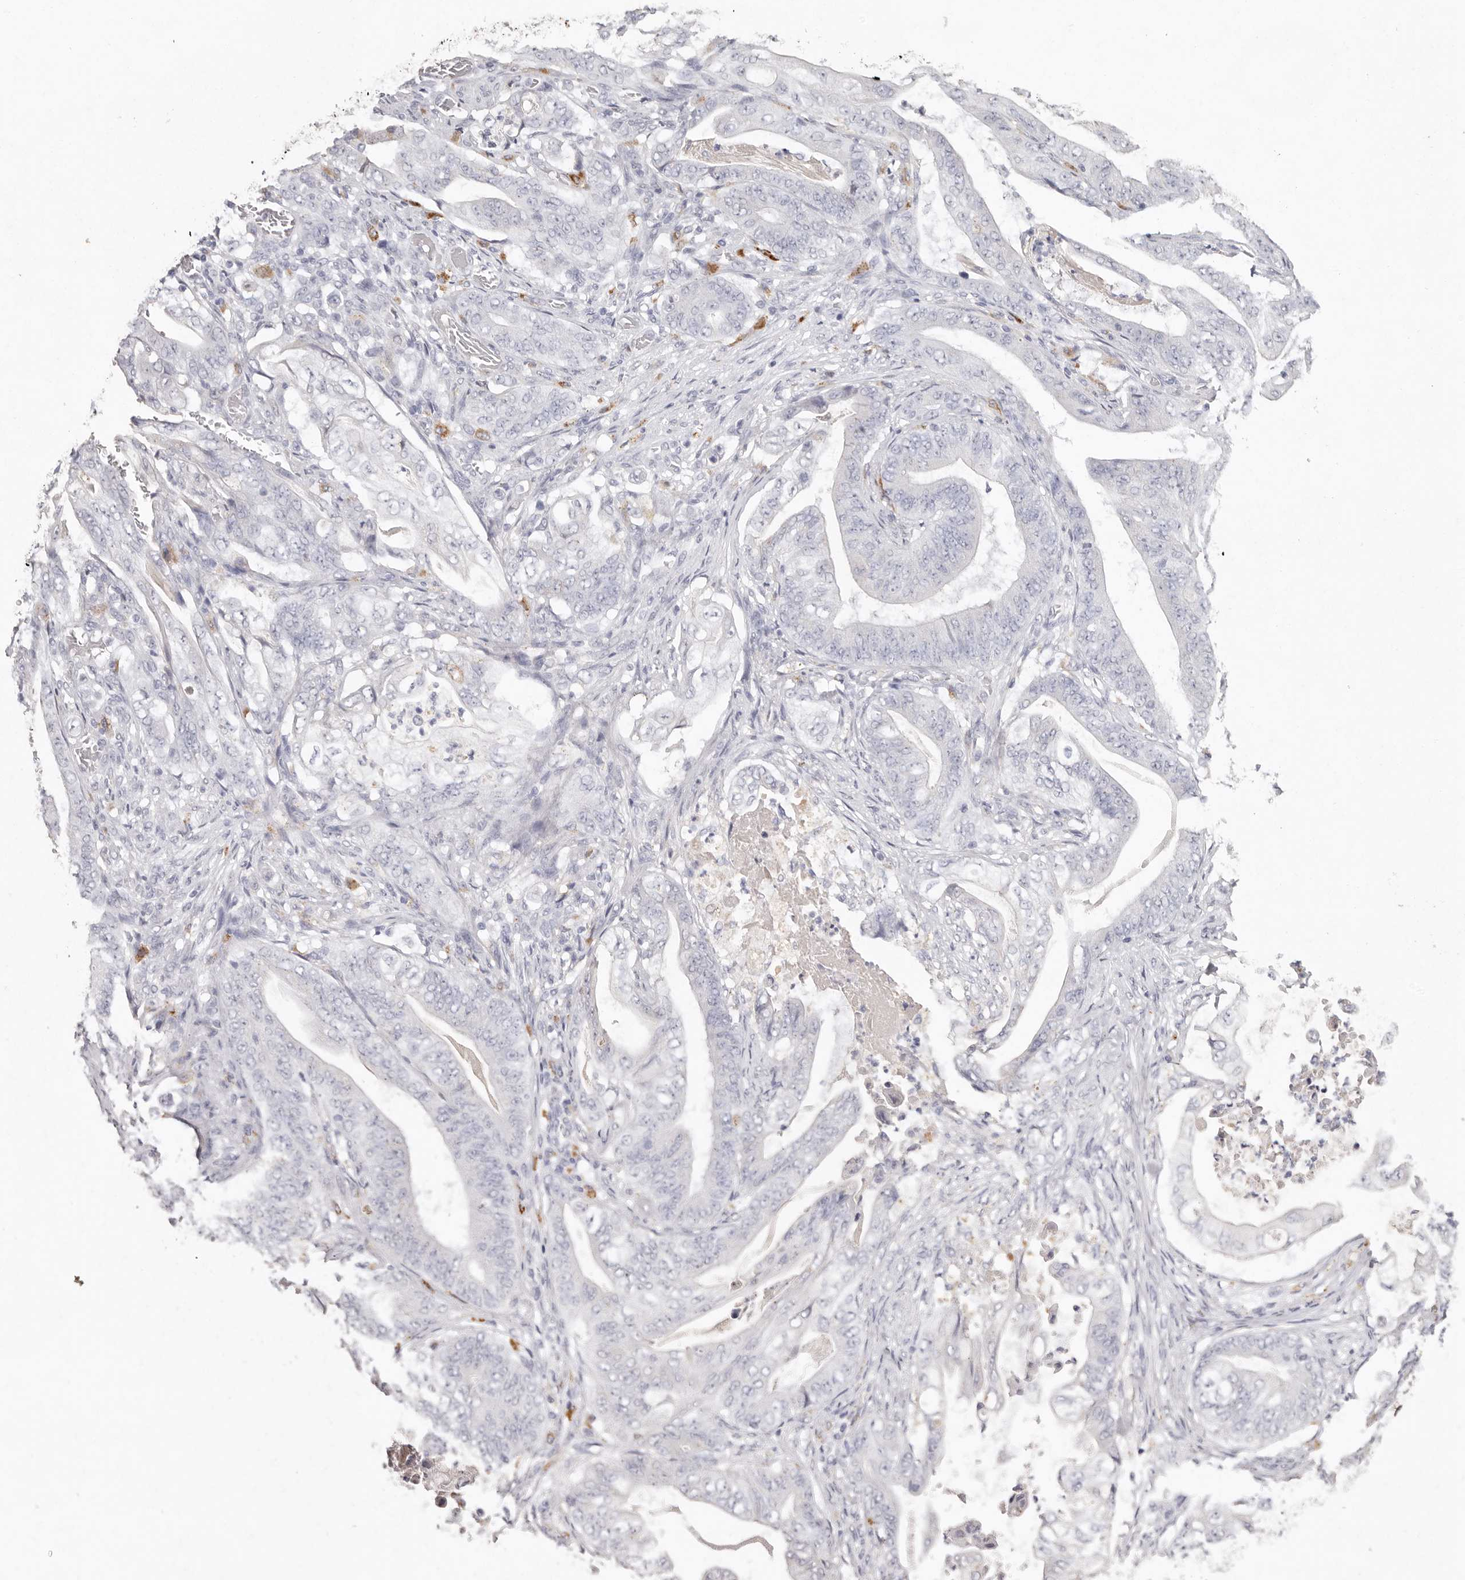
{"staining": {"intensity": "negative", "quantity": "none", "location": "none"}, "tissue": "stomach cancer", "cell_type": "Tumor cells", "image_type": "cancer", "snomed": [{"axis": "morphology", "description": "Adenocarcinoma, NOS"}, {"axis": "topography", "description": "Stomach"}], "caption": "This is an immunohistochemistry (IHC) micrograph of human stomach cancer. There is no staining in tumor cells.", "gene": "FAM185A", "patient": {"sex": "female", "age": 73}}